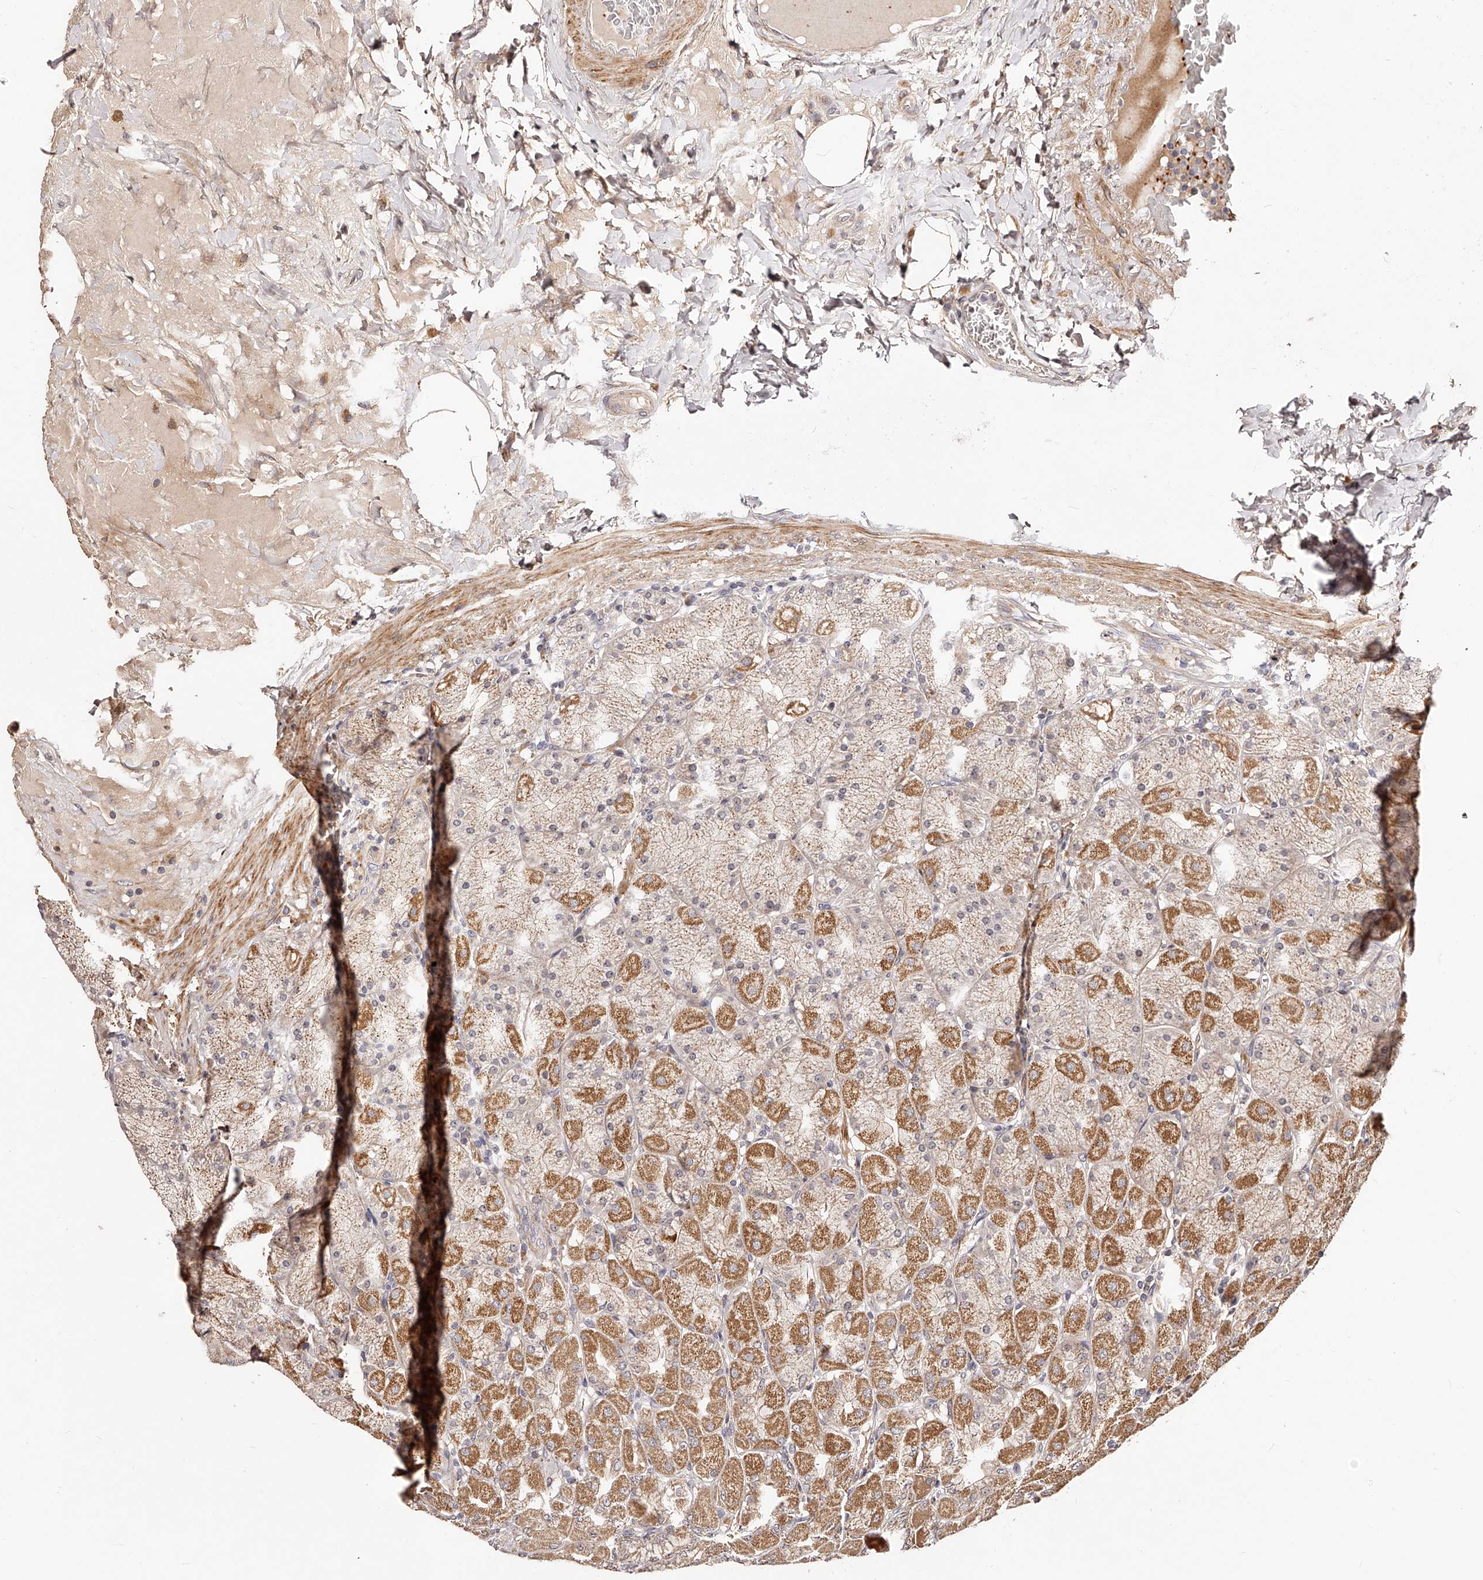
{"staining": {"intensity": "moderate", "quantity": "25%-75%", "location": "cytoplasmic/membranous"}, "tissue": "stomach", "cell_type": "Glandular cells", "image_type": "normal", "snomed": [{"axis": "morphology", "description": "Normal tissue, NOS"}, {"axis": "topography", "description": "Stomach, upper"}], "caption": "Brown immunohistochemical staining in unremarkable stomach exhibits moderate cytoplasmic/membranous positivity in about 25%-75% of glandular cells.", "gene": "ZNF502", "patient": {"sex": "female", "age": 56}}